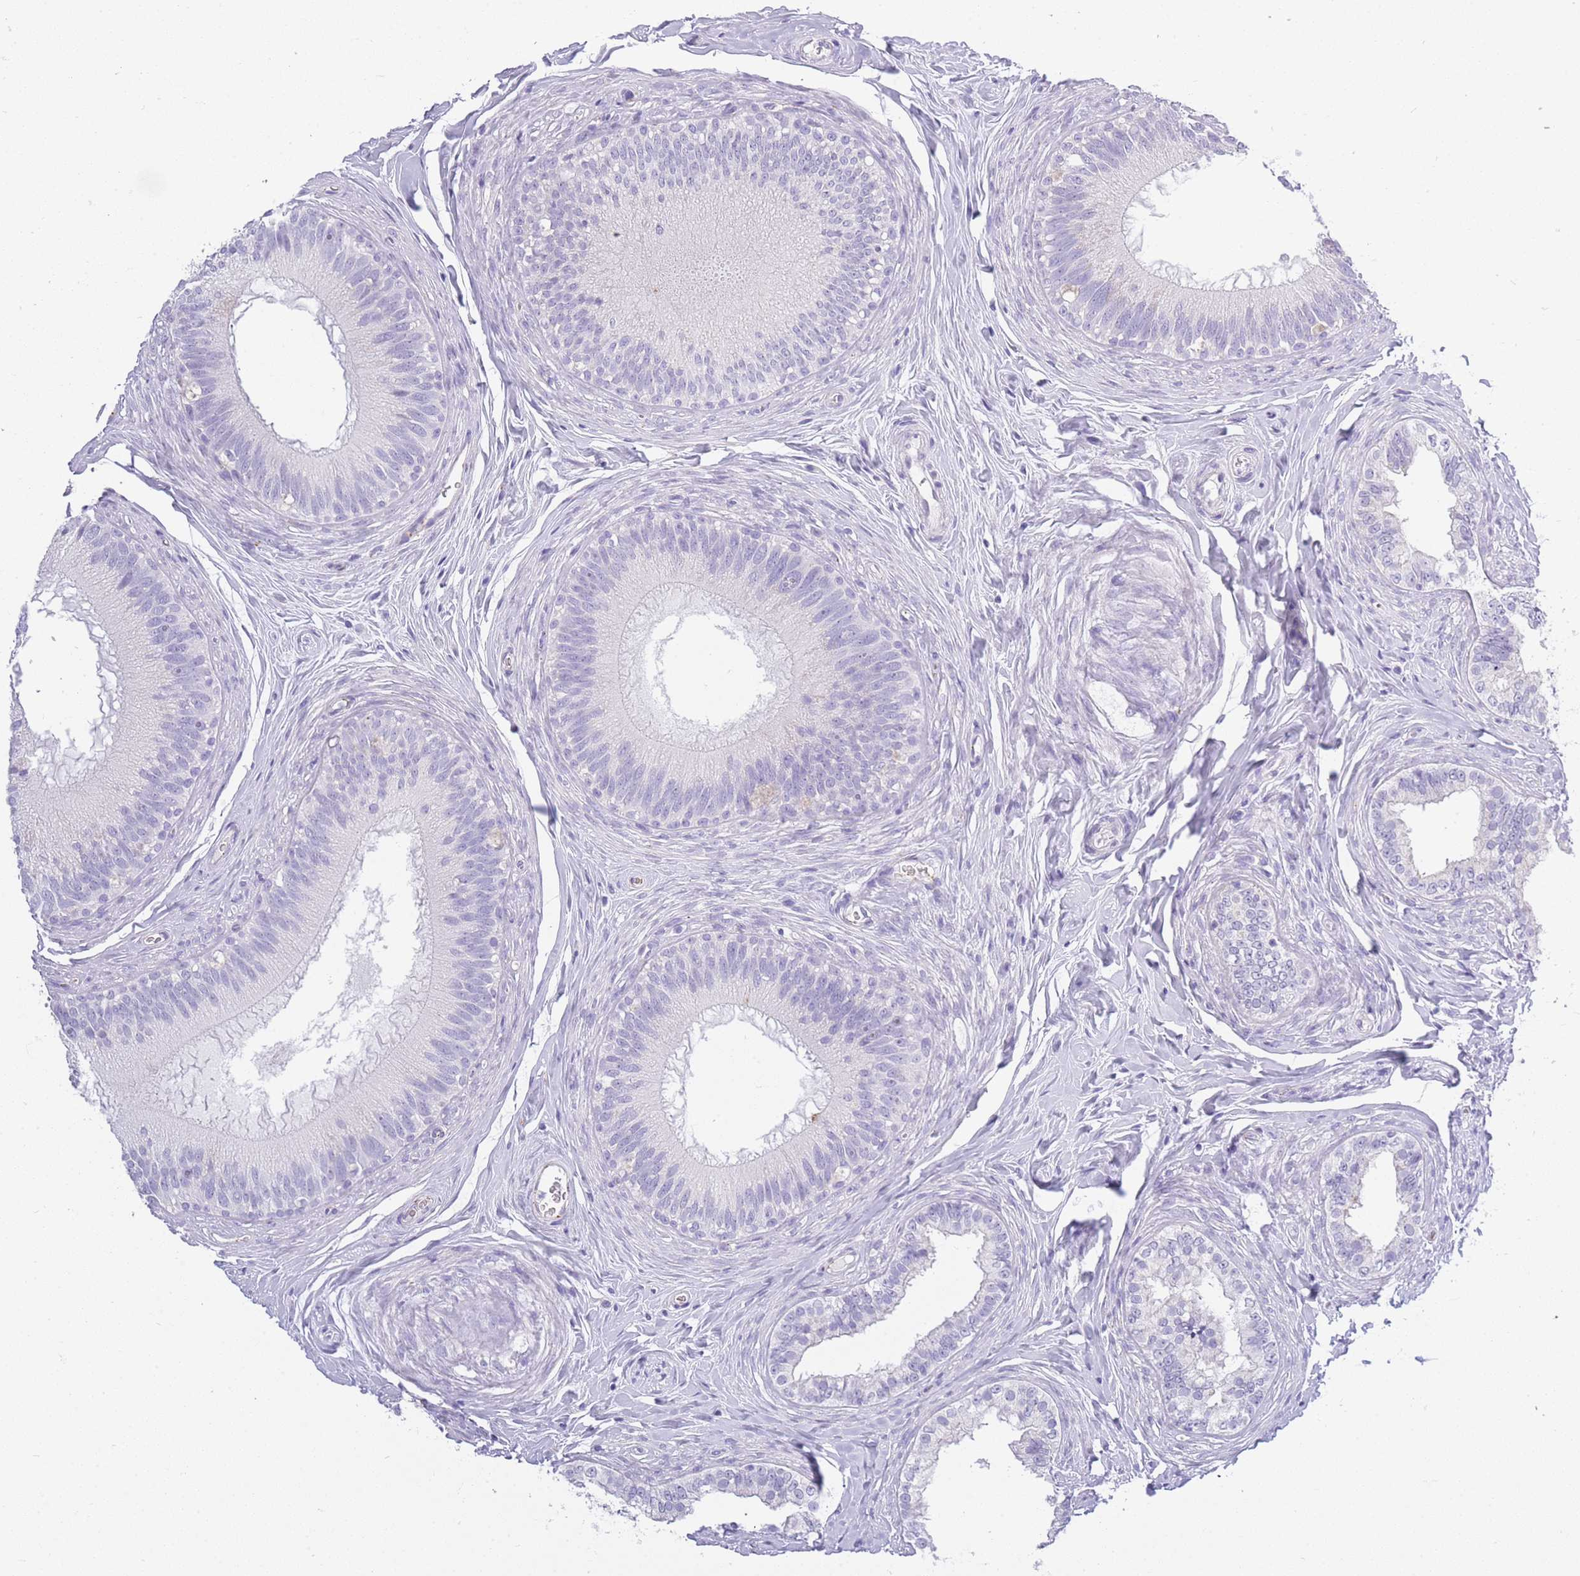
{"staining": {"intensity": "negative", "quantity": "none", "location": "none"}, "tissue": "epididymis", "cell_type": "Glandular cells", "image_type": "normal", "snomed": [{"axis": "morphology", "description": "Normal tissue, NOS"}, {"axis": "topography", "description": "Epididymis"}], "caption": "Immunohistochemical staining of normal human epididymis displays no significant expression in glandular cells. (Brightfield microscopy of DAB (3,3'-diaminobenzidine) immunohistochemistry (IHC) at high magnification).", "gene": "RHO", "patient": {"sex": "male", "age": 38}}